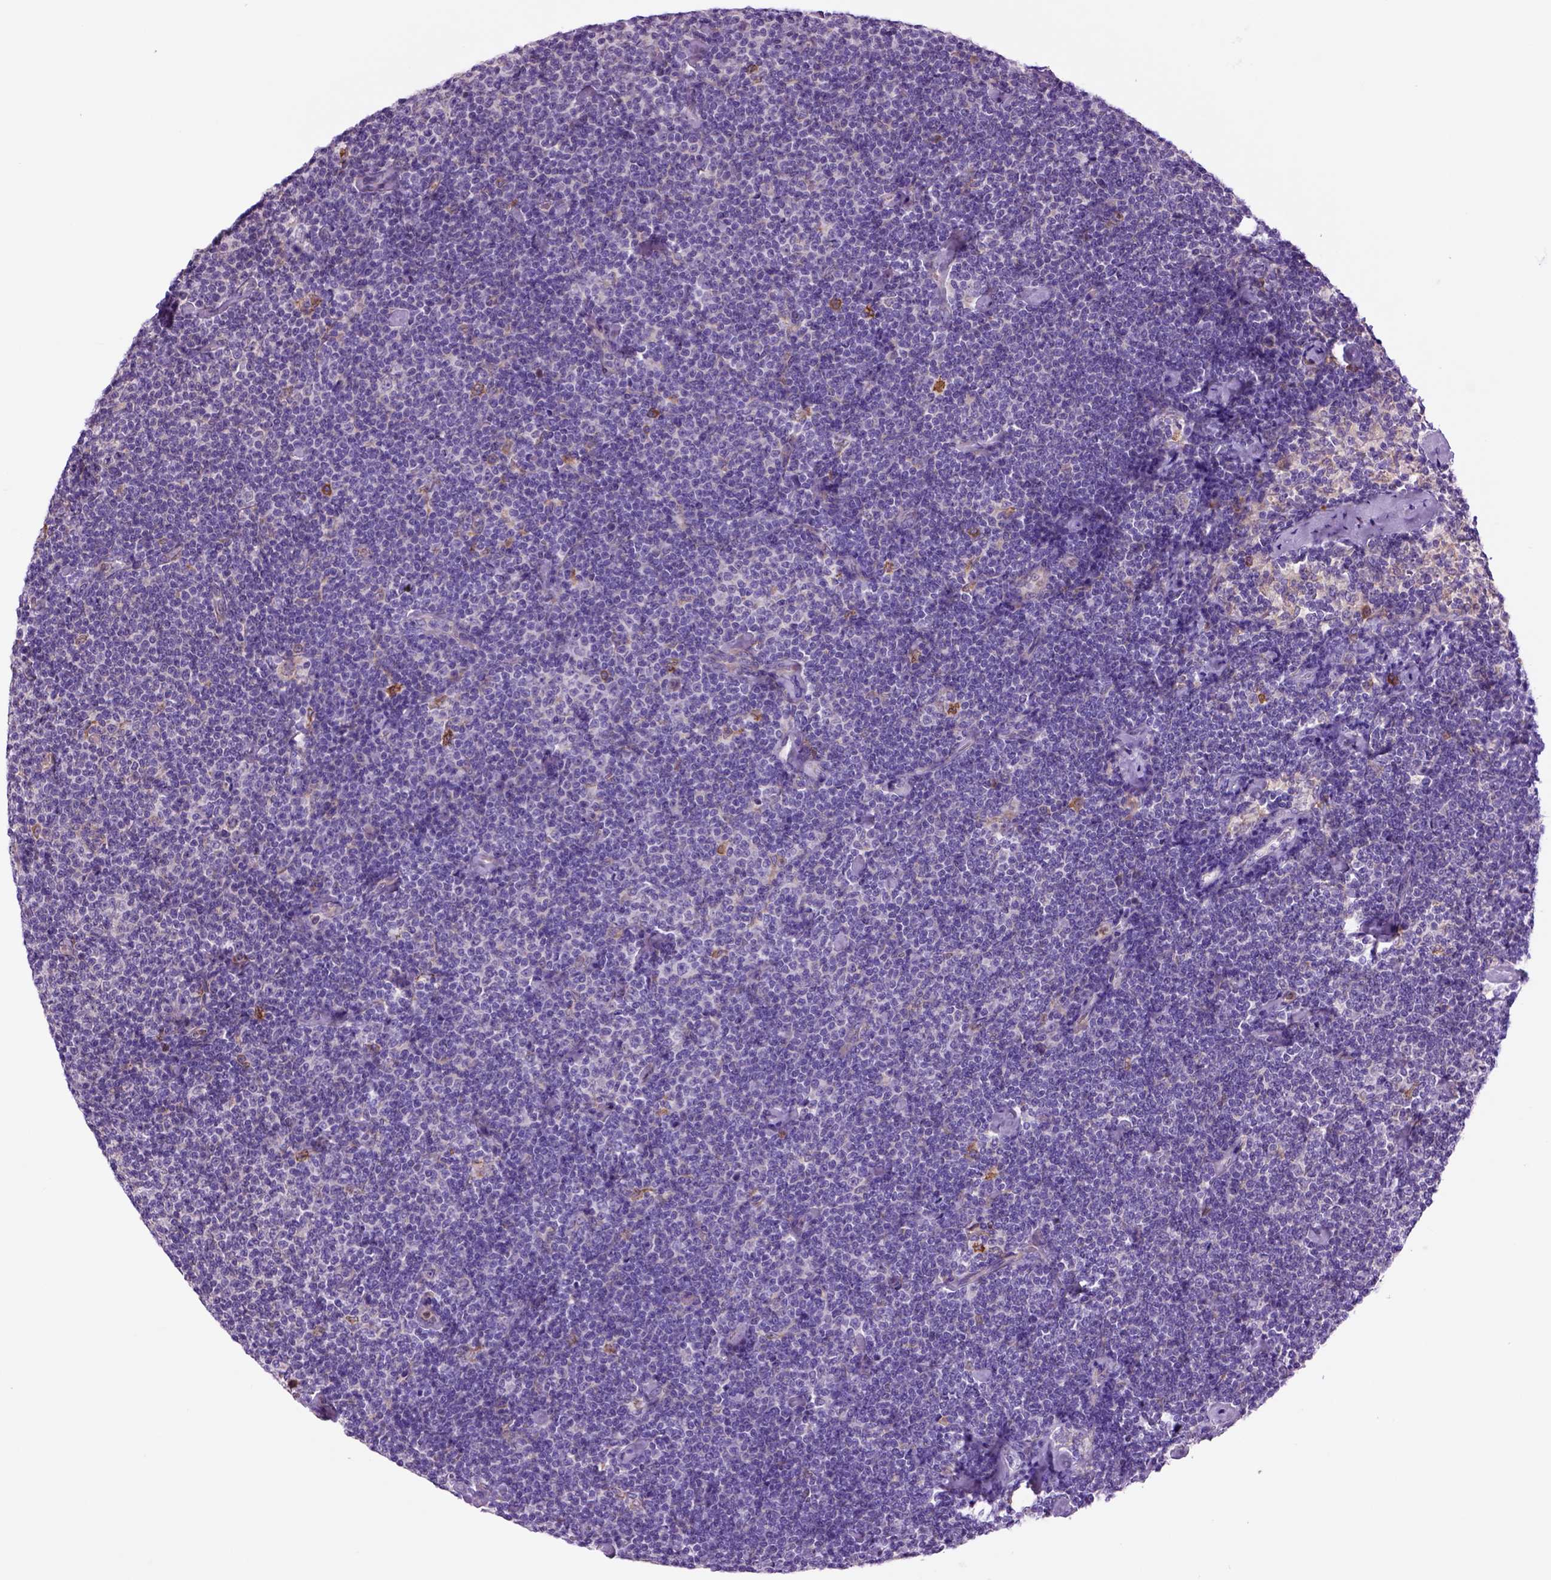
{"staining": {"intensity": "negative", "quantity": "none", "location": "none"}, "tissue": "lymphoma", "cell_type": "Tumor cells", "image_type": "cancer", "snomed": [{"axis": "morphology", "description": "Malignant lymphoma, non-Hodgkin's type, Low grade"}, {"axis": "topography", "description": "Lymph node"}], "caption": "This is an immunohistochemistry (IHC) micrograph of low-grade malignant lymphoma, non-Hodgkin's type. There is no positivity in tumor cells.", "gene": "PIAS3", "patient": {"sex": "male", "age": 81}}